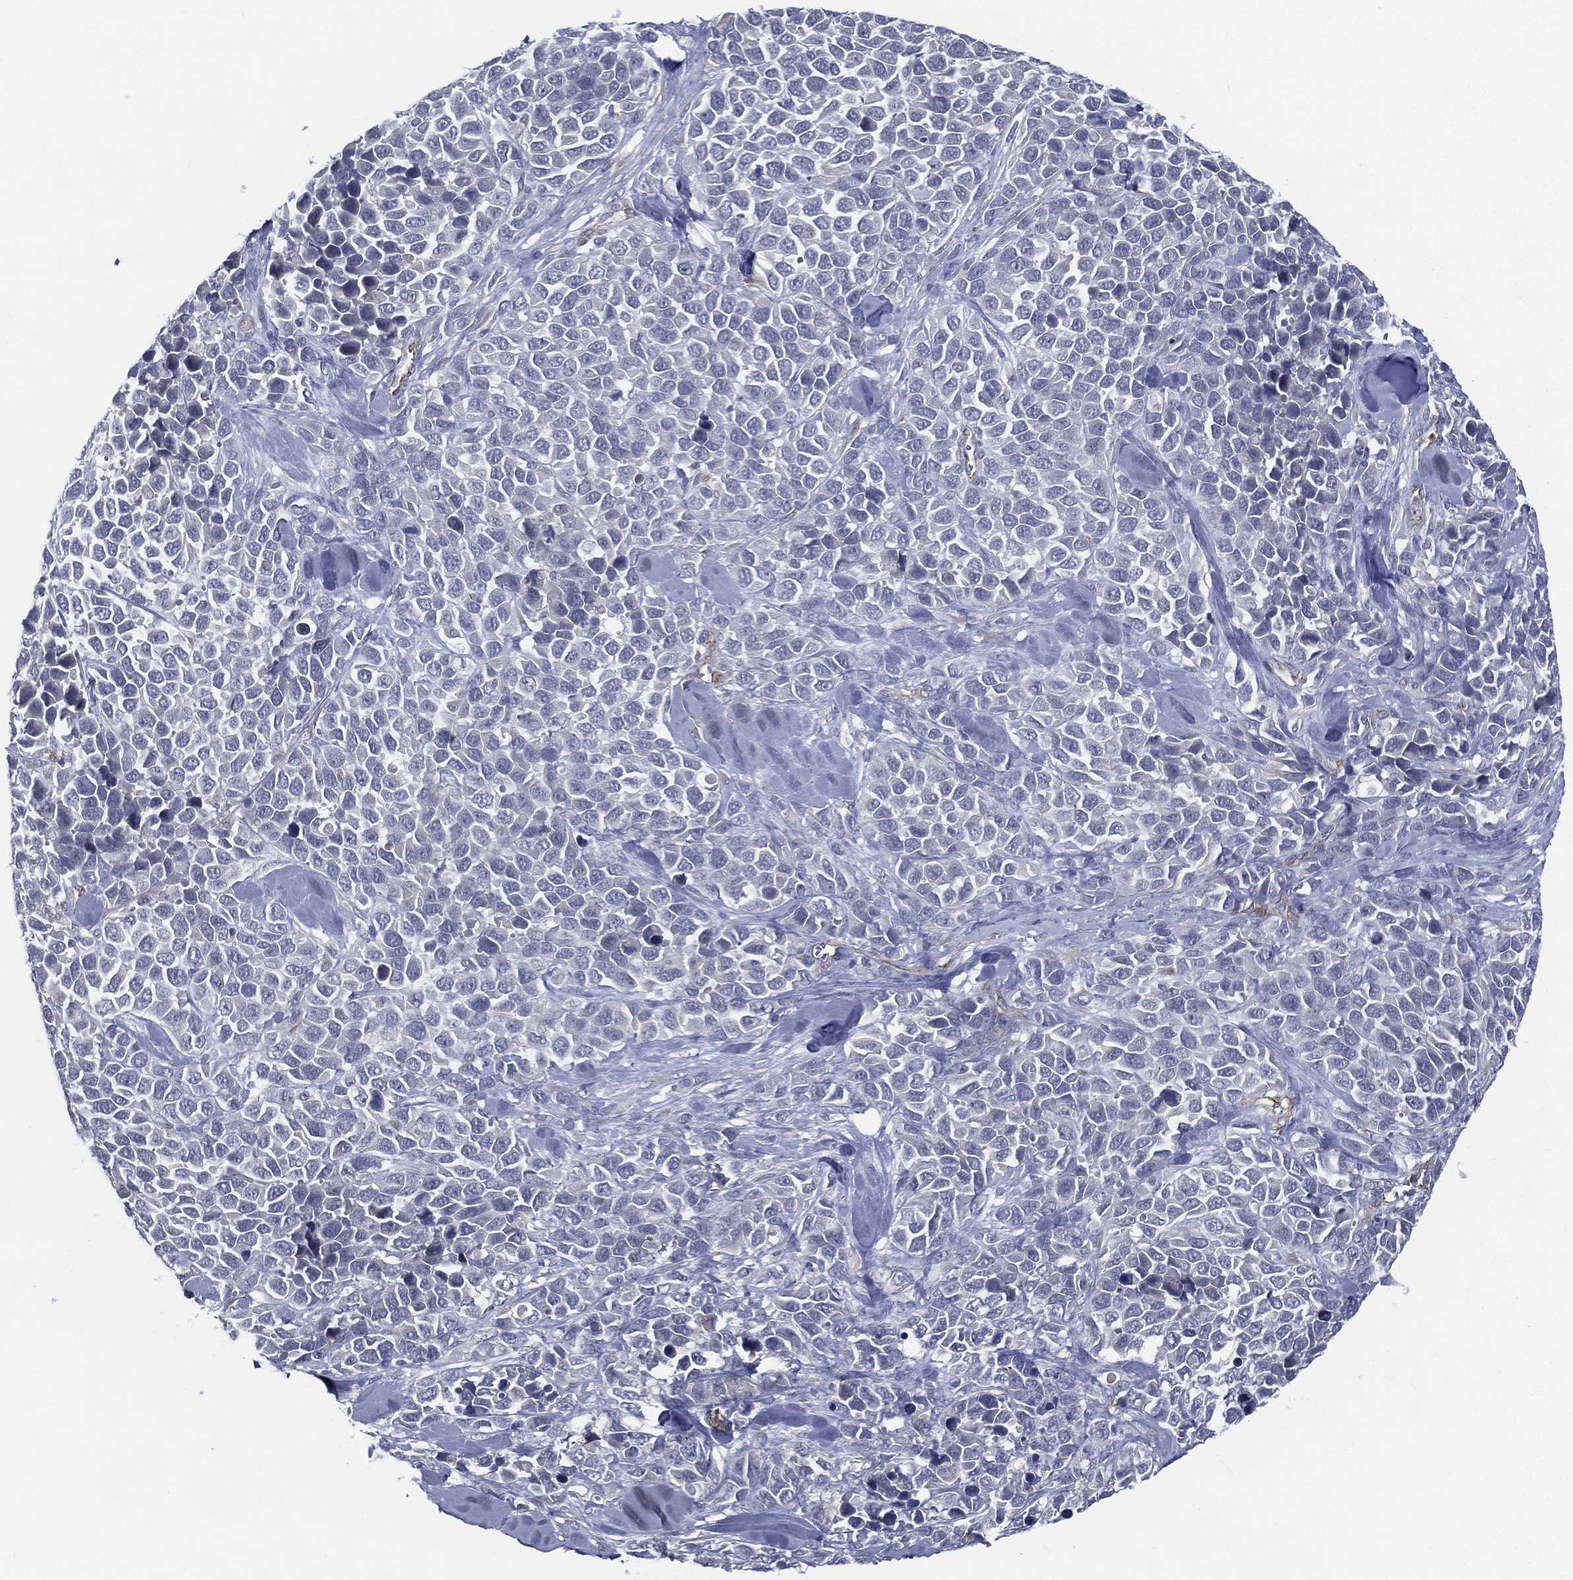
{"staining": {"intensity": "negative", "quantity": "none", "location": "none"}, "tissue": "melanoma", "cell_type": "Tumor cells", "image_type": "cancer", "snomed": [{"axis": "morphology", "description": "Malignant melanoma, Metastatic site"}, {"axis": "topography", "description": "Skin"}], "caption": "This is an immunohistochemistry (IHC) micrograph of malignant melanoma (metastatic site). There is no expression in tumor cells.", "gene": "LRRC56", "patient": {"sex": "male", "age": 84}}